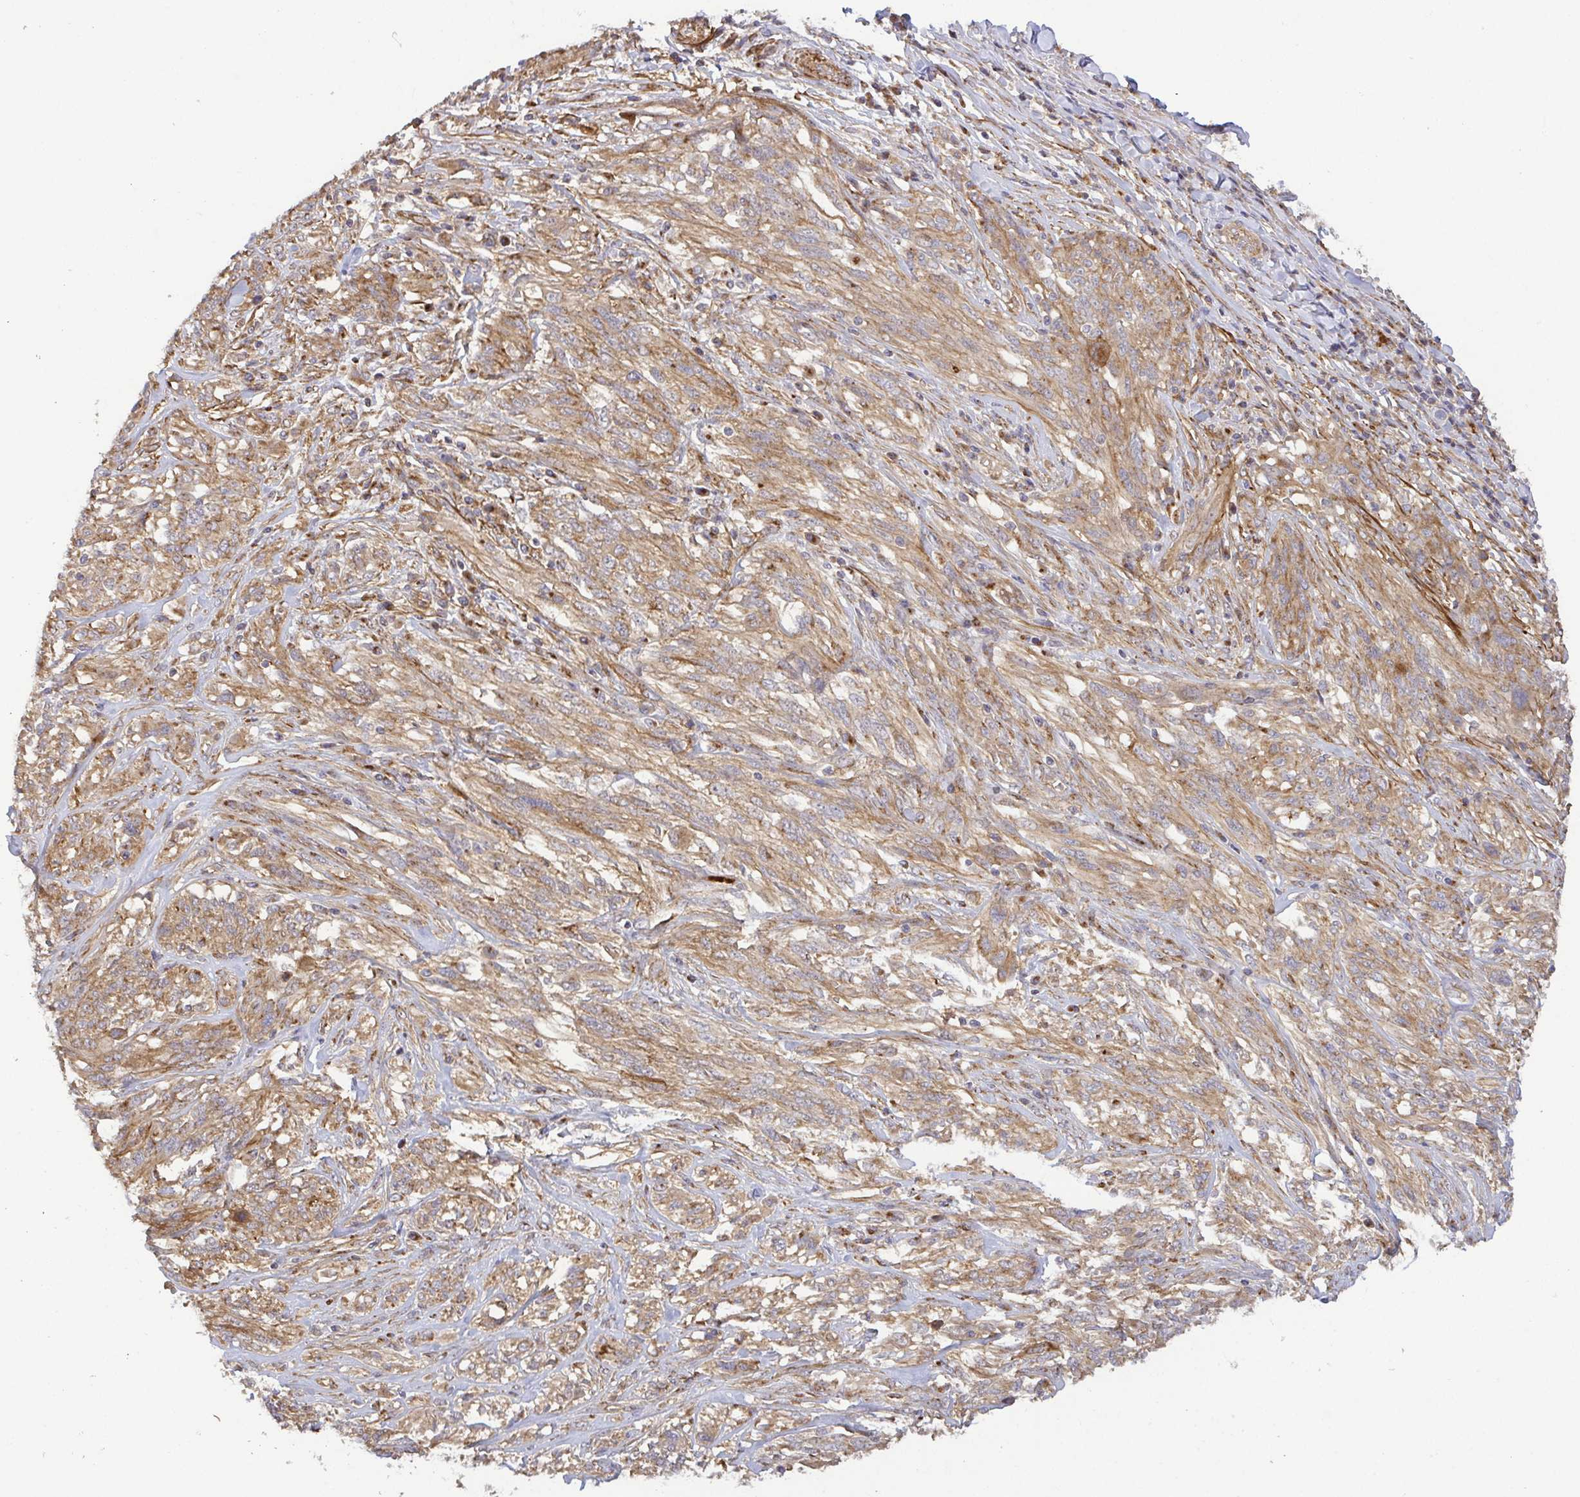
{"staining": {"intensity": "moderate", "quantity": ">75%", "location": "cytoplasmic/membranous"}, "tissue": "melanoma", "cell_type": "Tumor cells", "image_type": "cancer", "snomed": [{"axis": "morphology", "description": "Malignant melanoma, NOS"}, {"axis": "topography", "description": "Skin"}], "caption": "Immunohistochemical staining of human melanoma demonstrates medium levels of moderate cytoplasmic/membranous positivity in about >75% of tumor cells. (DAB = brown stain, brightfield microscopy at high magnification).", "gene": "TM9SF4", "patient": {"sex": "female", "age": 91}}